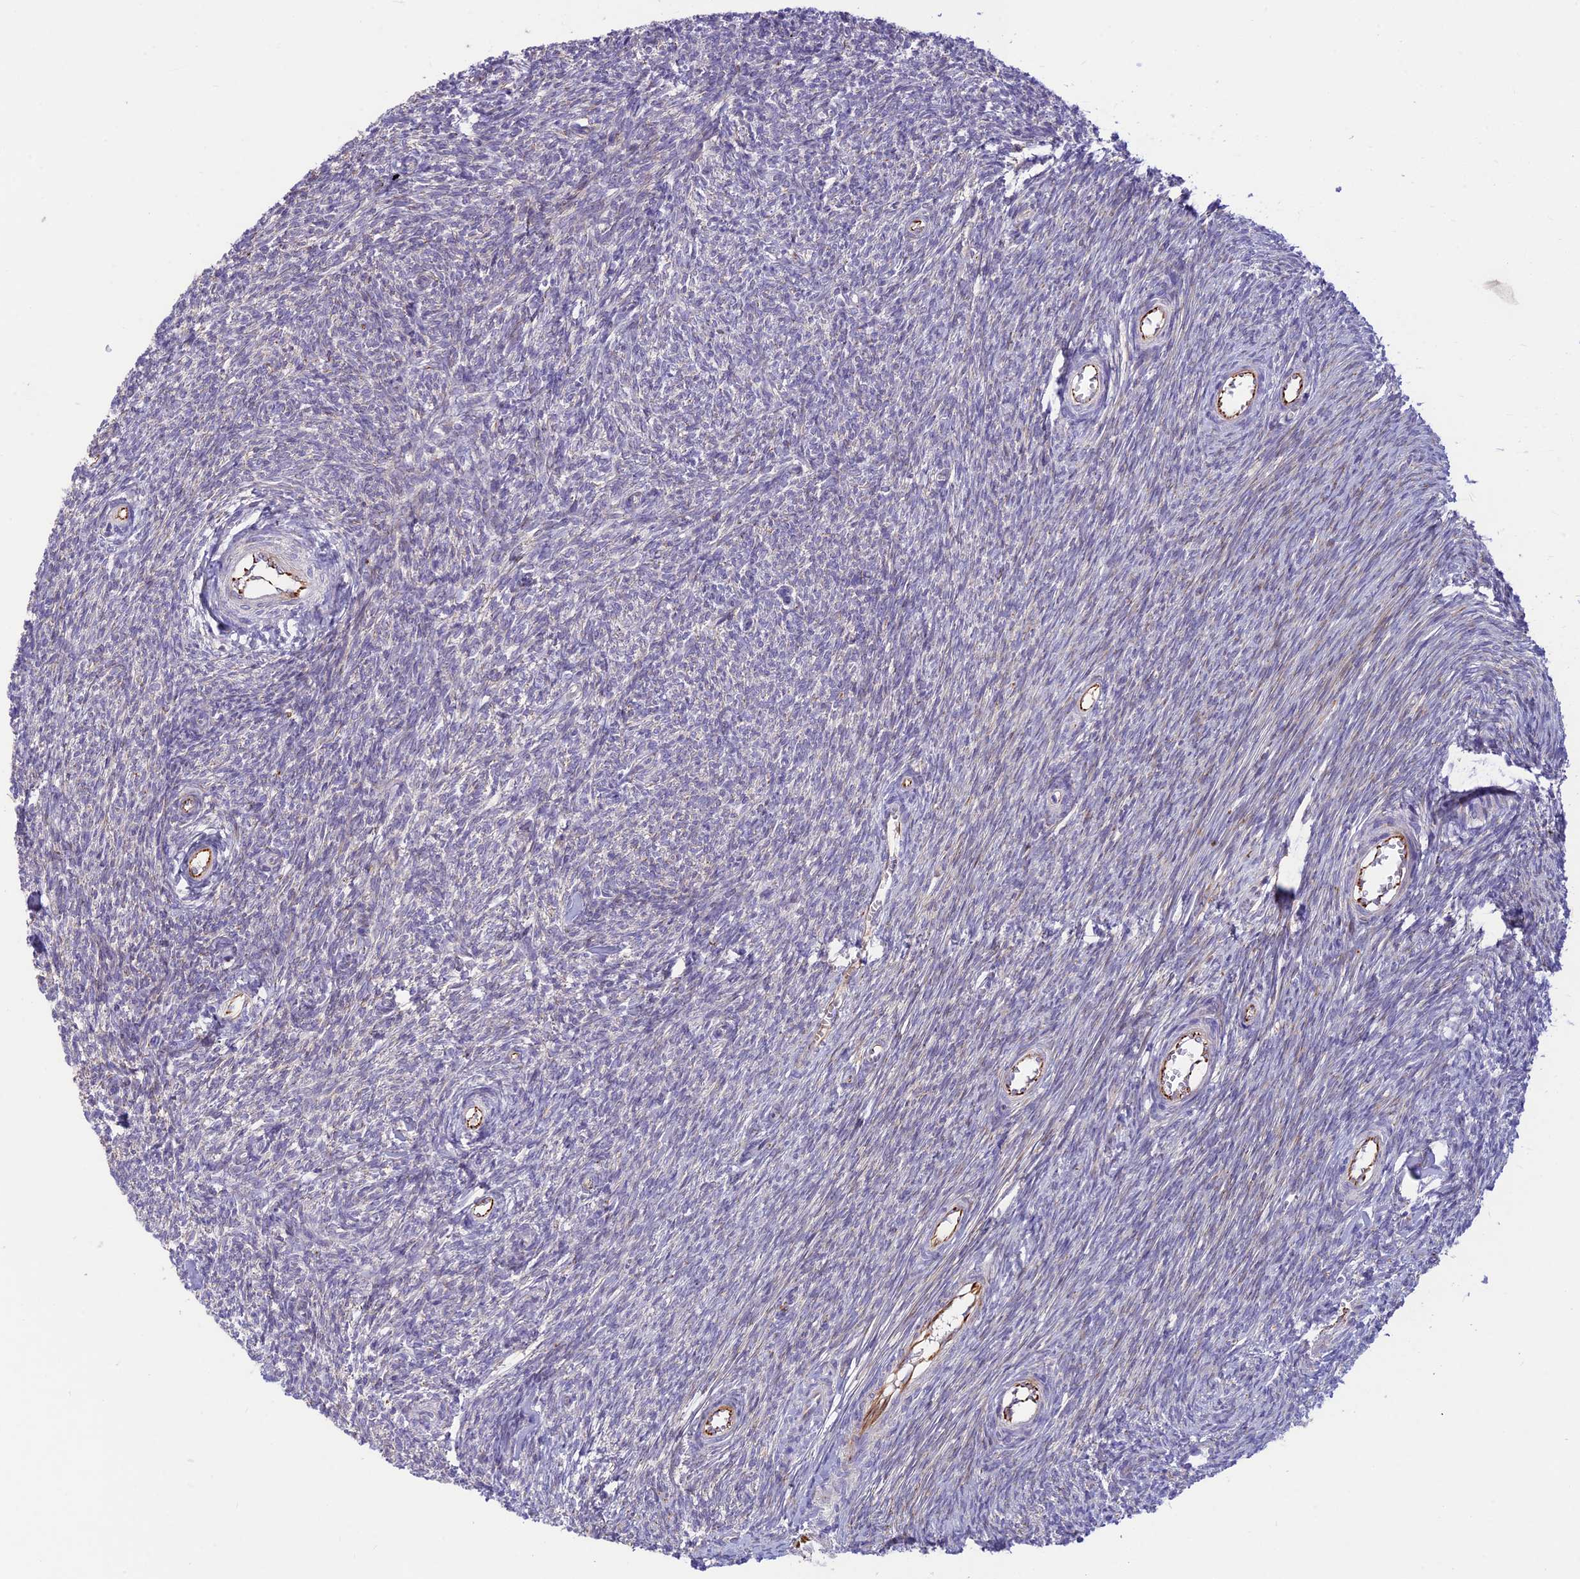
{"staining": {"intensity": "negative", "quantity": "none", "location": "none"}, "tissue": "ovary", "cell_type": "Ovarian stroma cells", "image_type": "normal", "snomed": [{"axis": "morphology", "description": "Normal tissue, NOS"}, {"axis": "topography", "description": "Ovary"}], "caption": "The image displays no staining of ovarian stroma cells in unremarkable ovary.", "gene": "ST8SIA5", "patient": {"sex": "female", "age": 44}}